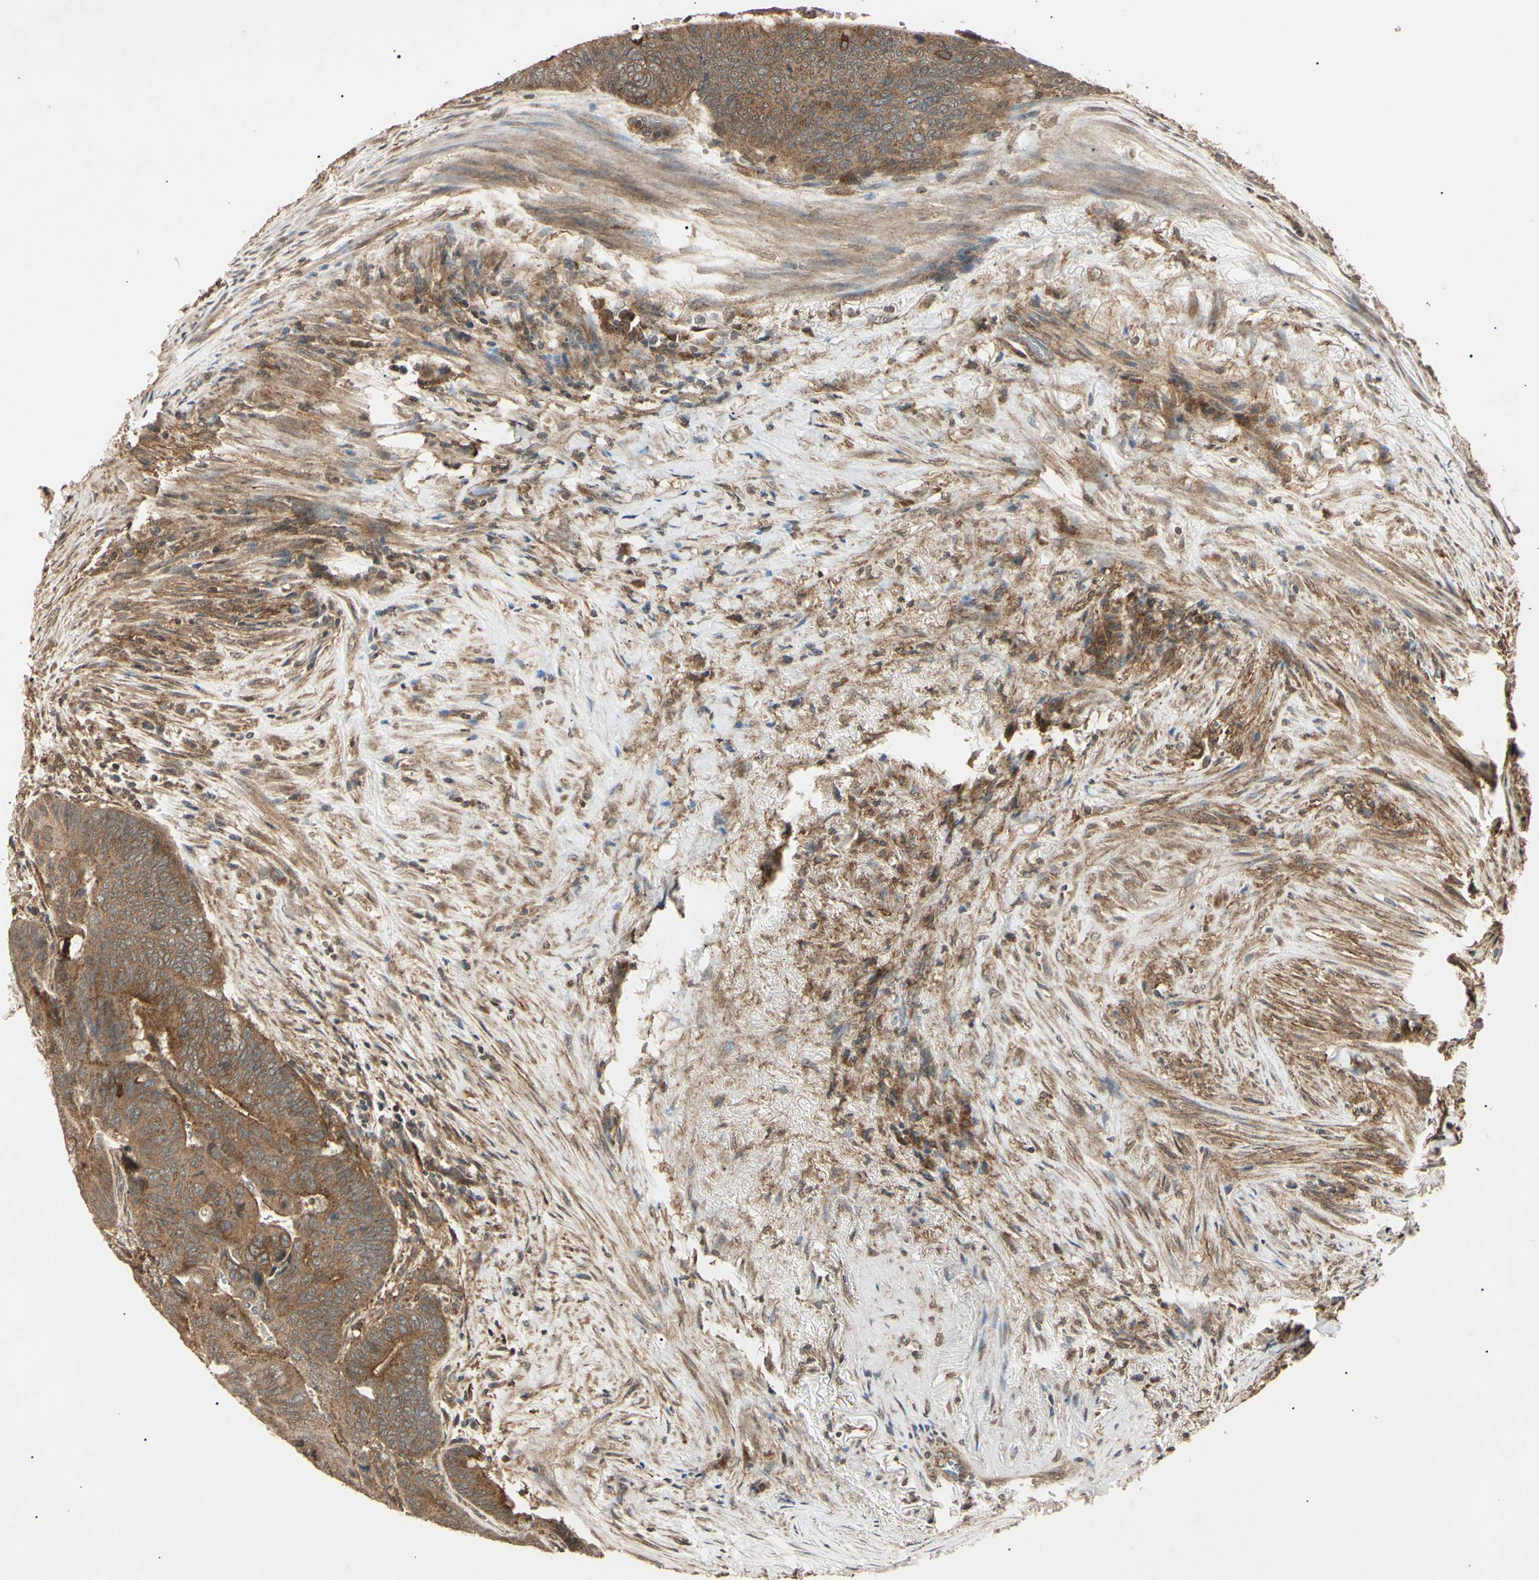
{"staining": {"intensity": "moderate", "quantity": ">75%", "location": "cytoplasmic/membranous"}, "tissue": "colorectal cancer", "cell_type": "Tumor cells", "image_type": "cancer", "snomed": [{"axis": "morphology", "description": "Normal tissue, NOS"}, {"axis": "morphology", "description": "Adenocarcinoma, NOS"}, {"axis": "topography", "description": "Rectum"}, {"axis": "topography", "description": "Peripheral nerve tissue"}], "caption": "Immunohistochemistry (IHC) photomicrograph of colorectal adenocarcinoma stained for a protein (brown), which demonstrates medium levels of moderate cytoplasmic/membranous staining in approximately >75% of tumor cells.", "gene": "EPN1", "patient": {"sex": "male", "age": 92}}